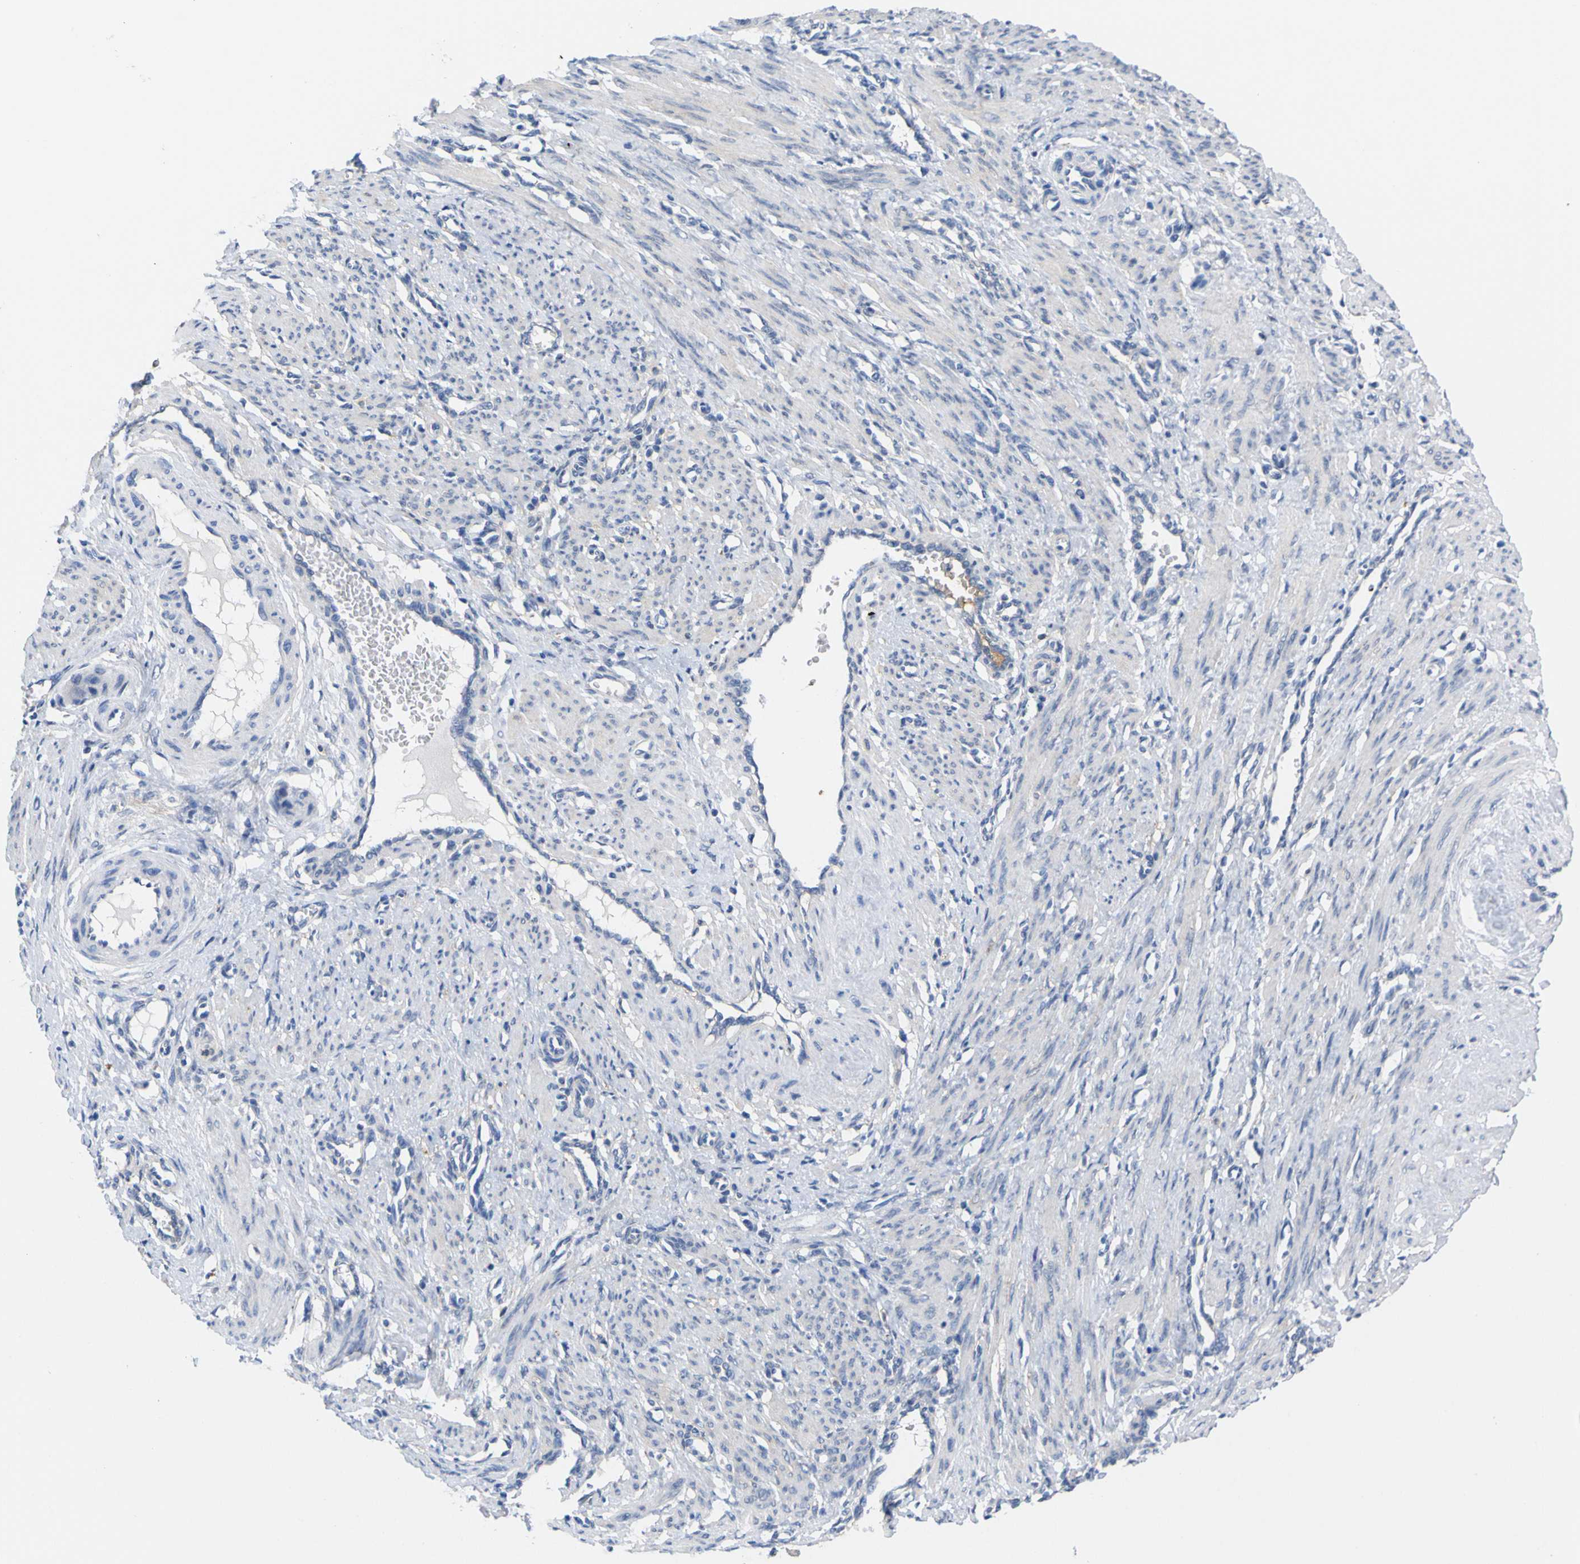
{"staining": {"intensity": "negative", "quantity": "none", "location": "none"}, "tissue": "smooth muscle", "cell_type": "Smooth muscle cells", "image_type": "normal", "snomed": [{"axis": "morphology", "description": "Normal tissue, NOS"}, {"axis": "topography", "description": "Endometrium"}], "caption": "Immunohistochemistry (IHC) photomicrograph of benign smooth muscle: smooth muscle stained with DAB demonstrates no significant protein staining in smooth muscle cells. Nuclei are stained in blue.", "gene": "PEBP1", "patient": {"sex": "female", "age": 33}}